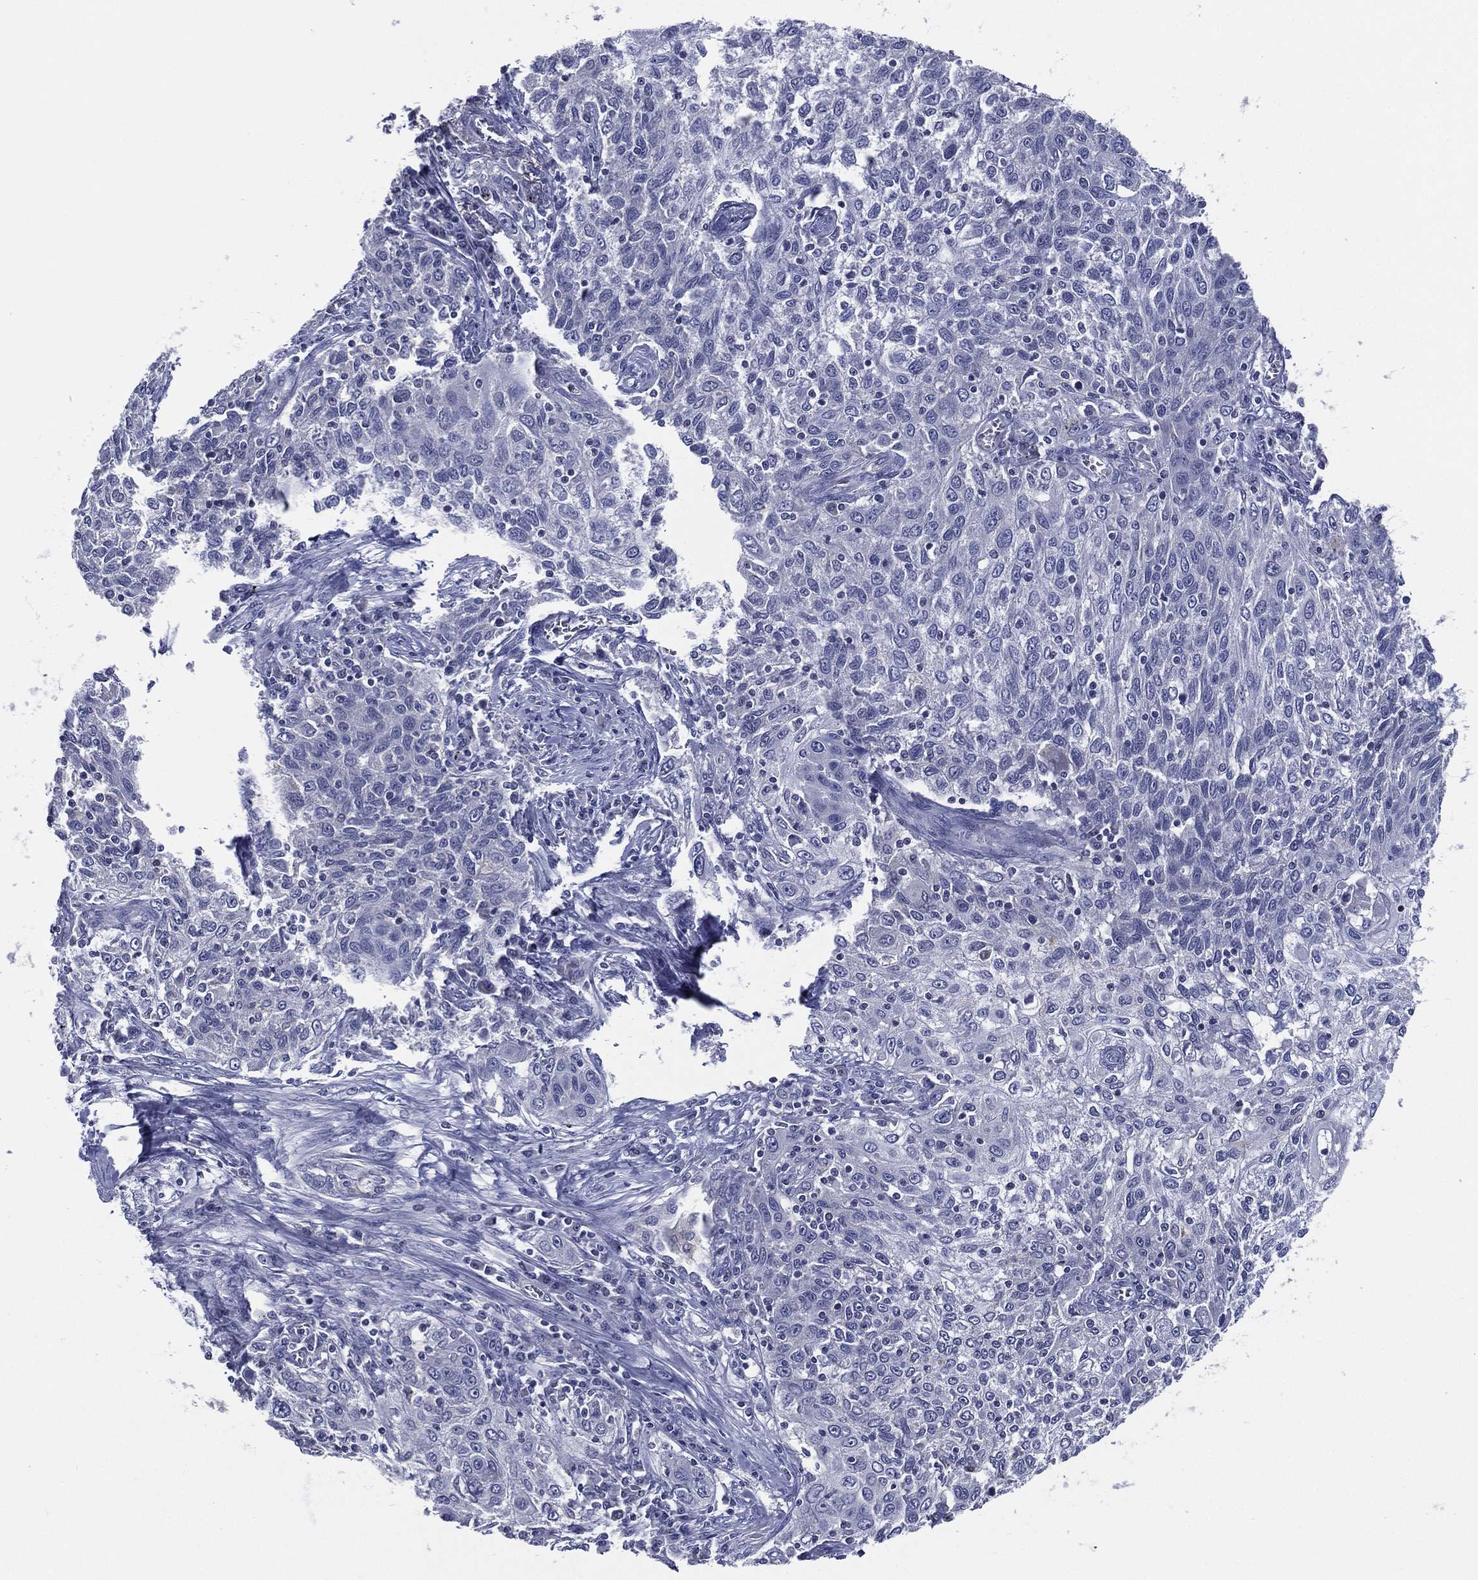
{"staining": {"intensity": "negative", "quantity": "none", "location": "none"}, "tissue": "lung cancer", "cell_type": "Tumor cells", "image_type": "cancer", "snomed": [{"axis": "morphology", "description": "Squamous cell carcinoma, NOS"}, {"axis": "topography", "description": "Lung"}], "caption": "The IHC micrograph has no significant staining in tumor cells of lung cancer tissue.", "gene": "SLC13A4", "patient": {"sex": "female", "age": 69}}